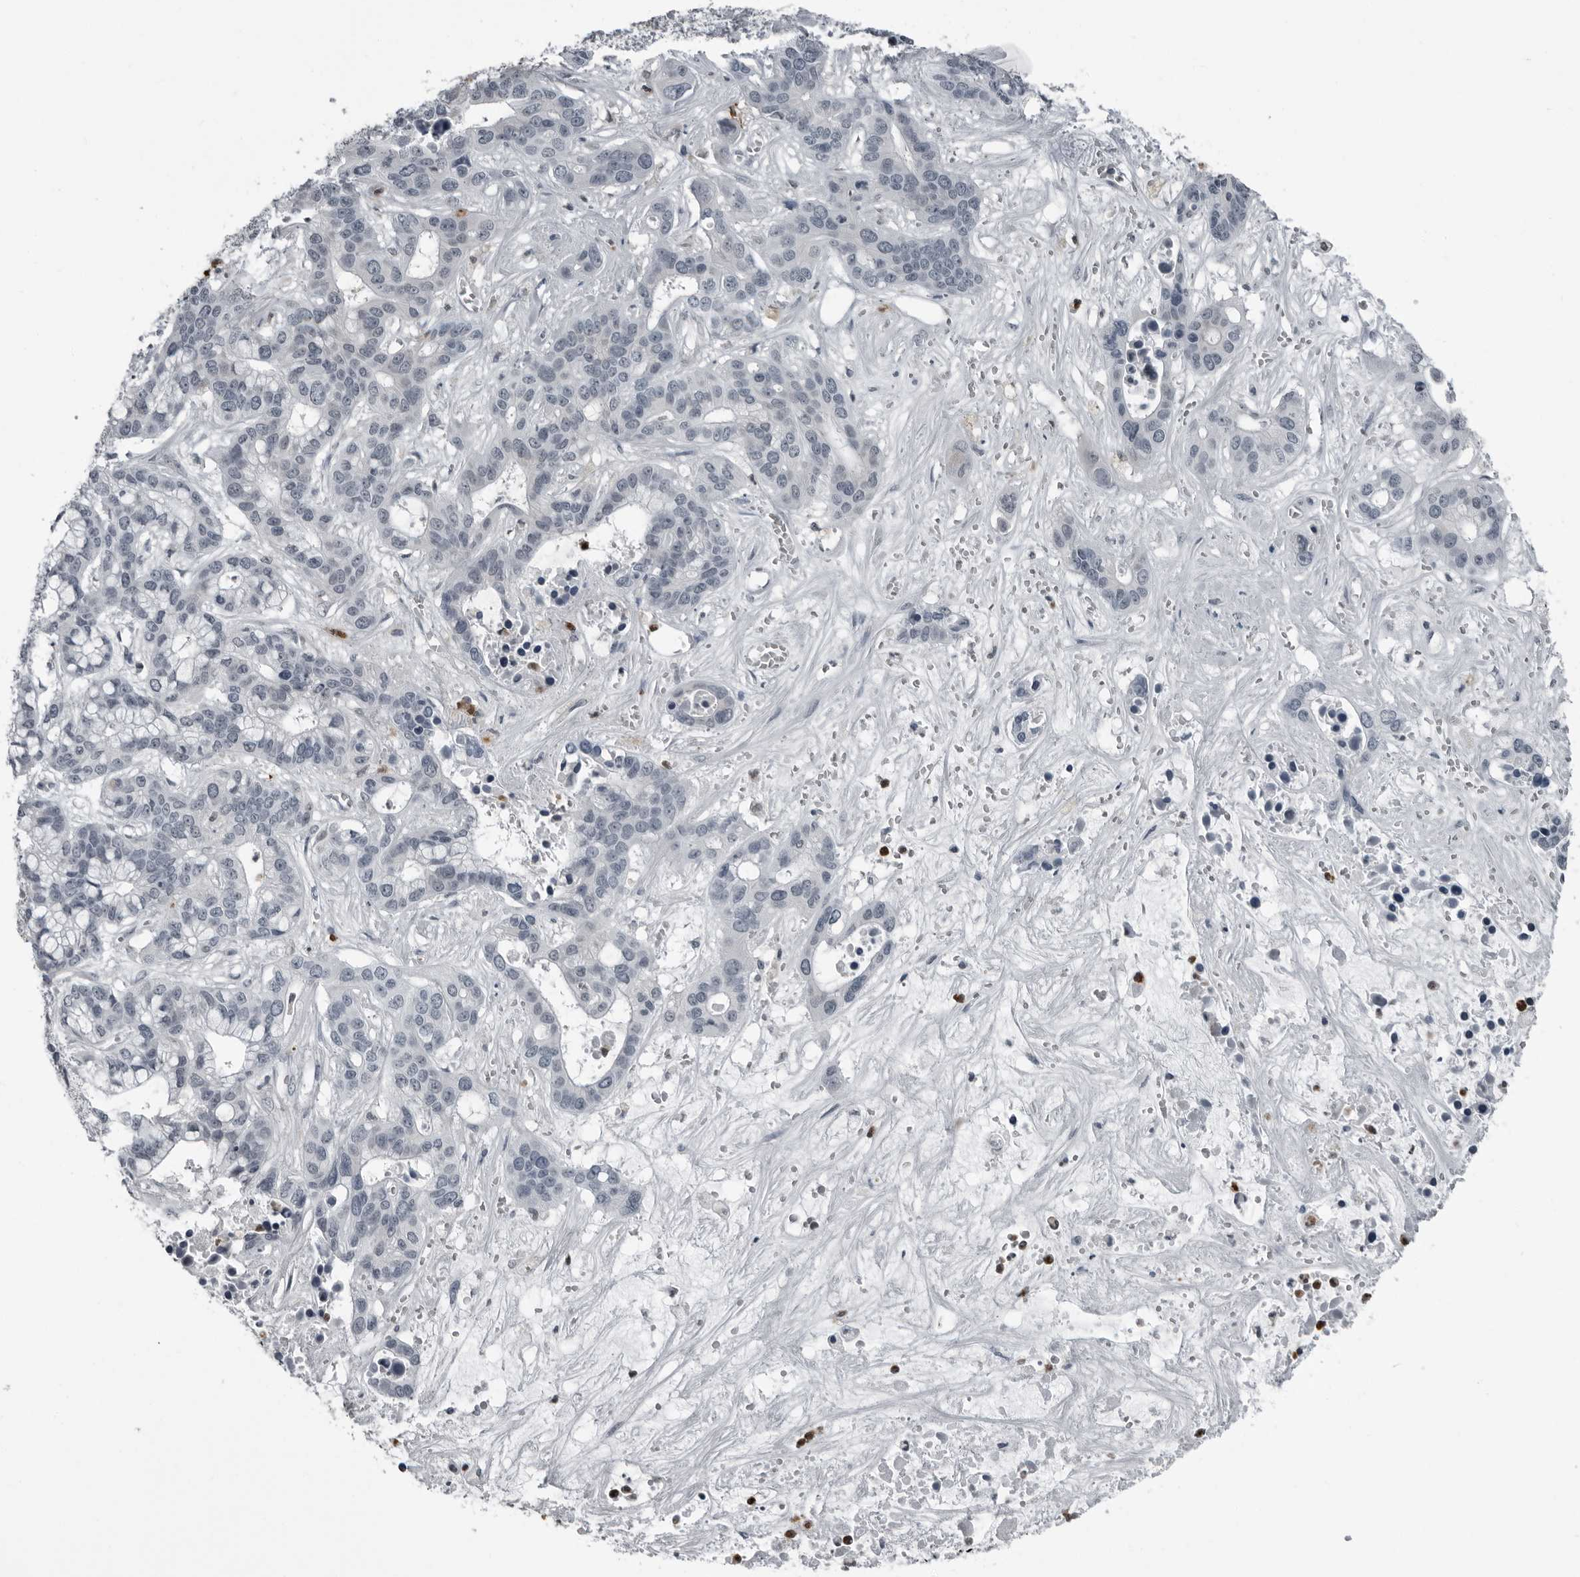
{"staining": {"intensity": "negative", "quantity": "none", "location": "none"}, "tissue": "liver cancer", "cell_type": "Tumor cells", "image_type": "cancer", "snomed": [{"axis": "morphology", "description": "Cholangiocarcinoma"}, {"axis": "topography", "description": "Liver"}], "caption": "Immunohistochemical staining of human liver cancer exhibits no significant staining in tumor cells. (DAB immunohistochemistry (IHC) visualized using brightfield microscopy, high magnification).", "gene": "RTCA", "patient": {"sex": "female", "age": 65}}